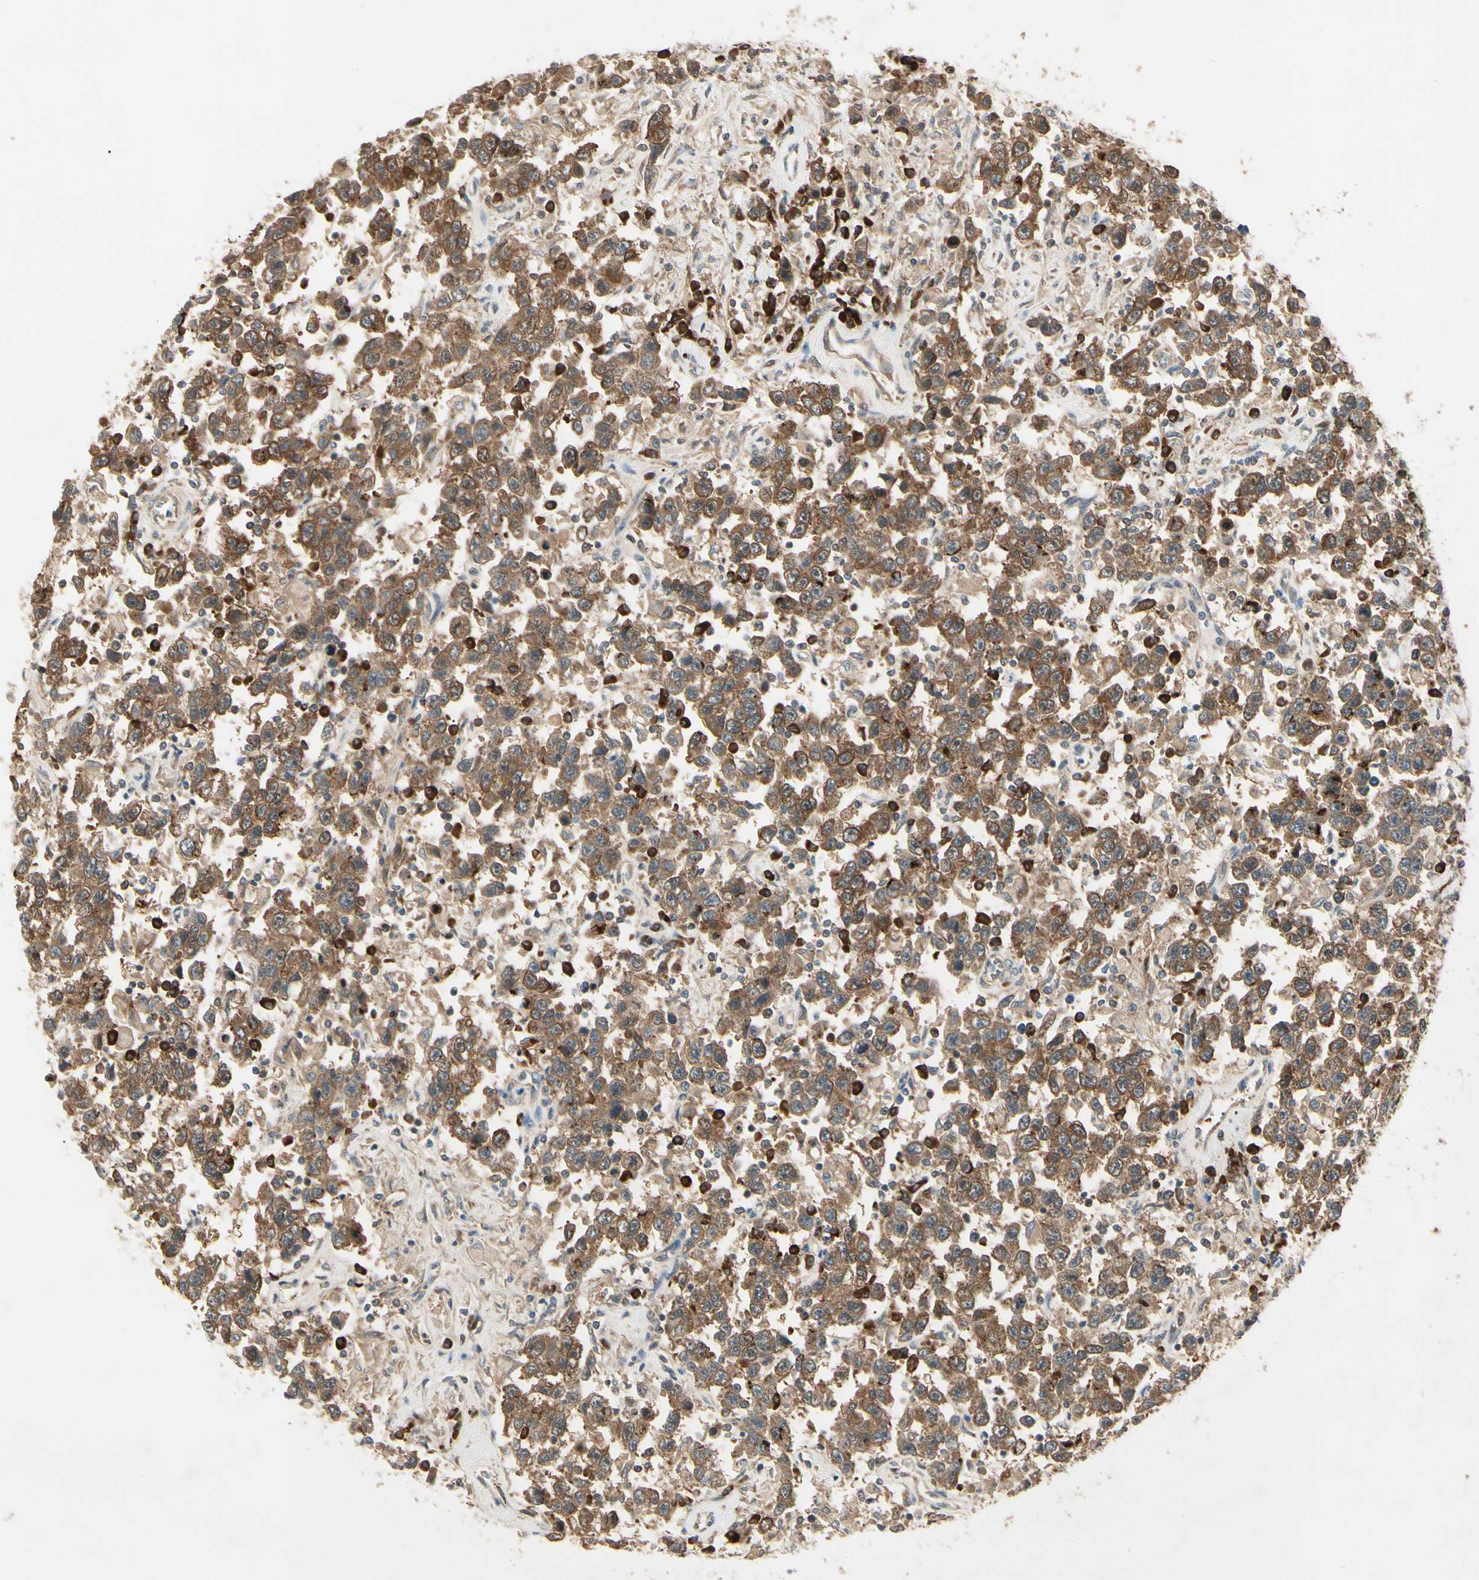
{"staining": {"intensity": "moderate", "quantity": ">75%", "location": "cytoplasmic/membranous"}, "tissue": "testis cancer", "cell_type": "Tumor cells", "image_type": "cancer", "snomed": [{"axis": "morphology", "description": "Seminoma, NOS"}, {"axis": "topography", "description": "Testis"}], "caption": "Moderate cytoplasmic/membranous protein expression is identified in about >75% of tumor cells in seminoma (testis).", "gene": "NME1-NME2", "patient": {"sex": "male", "age": 41}}